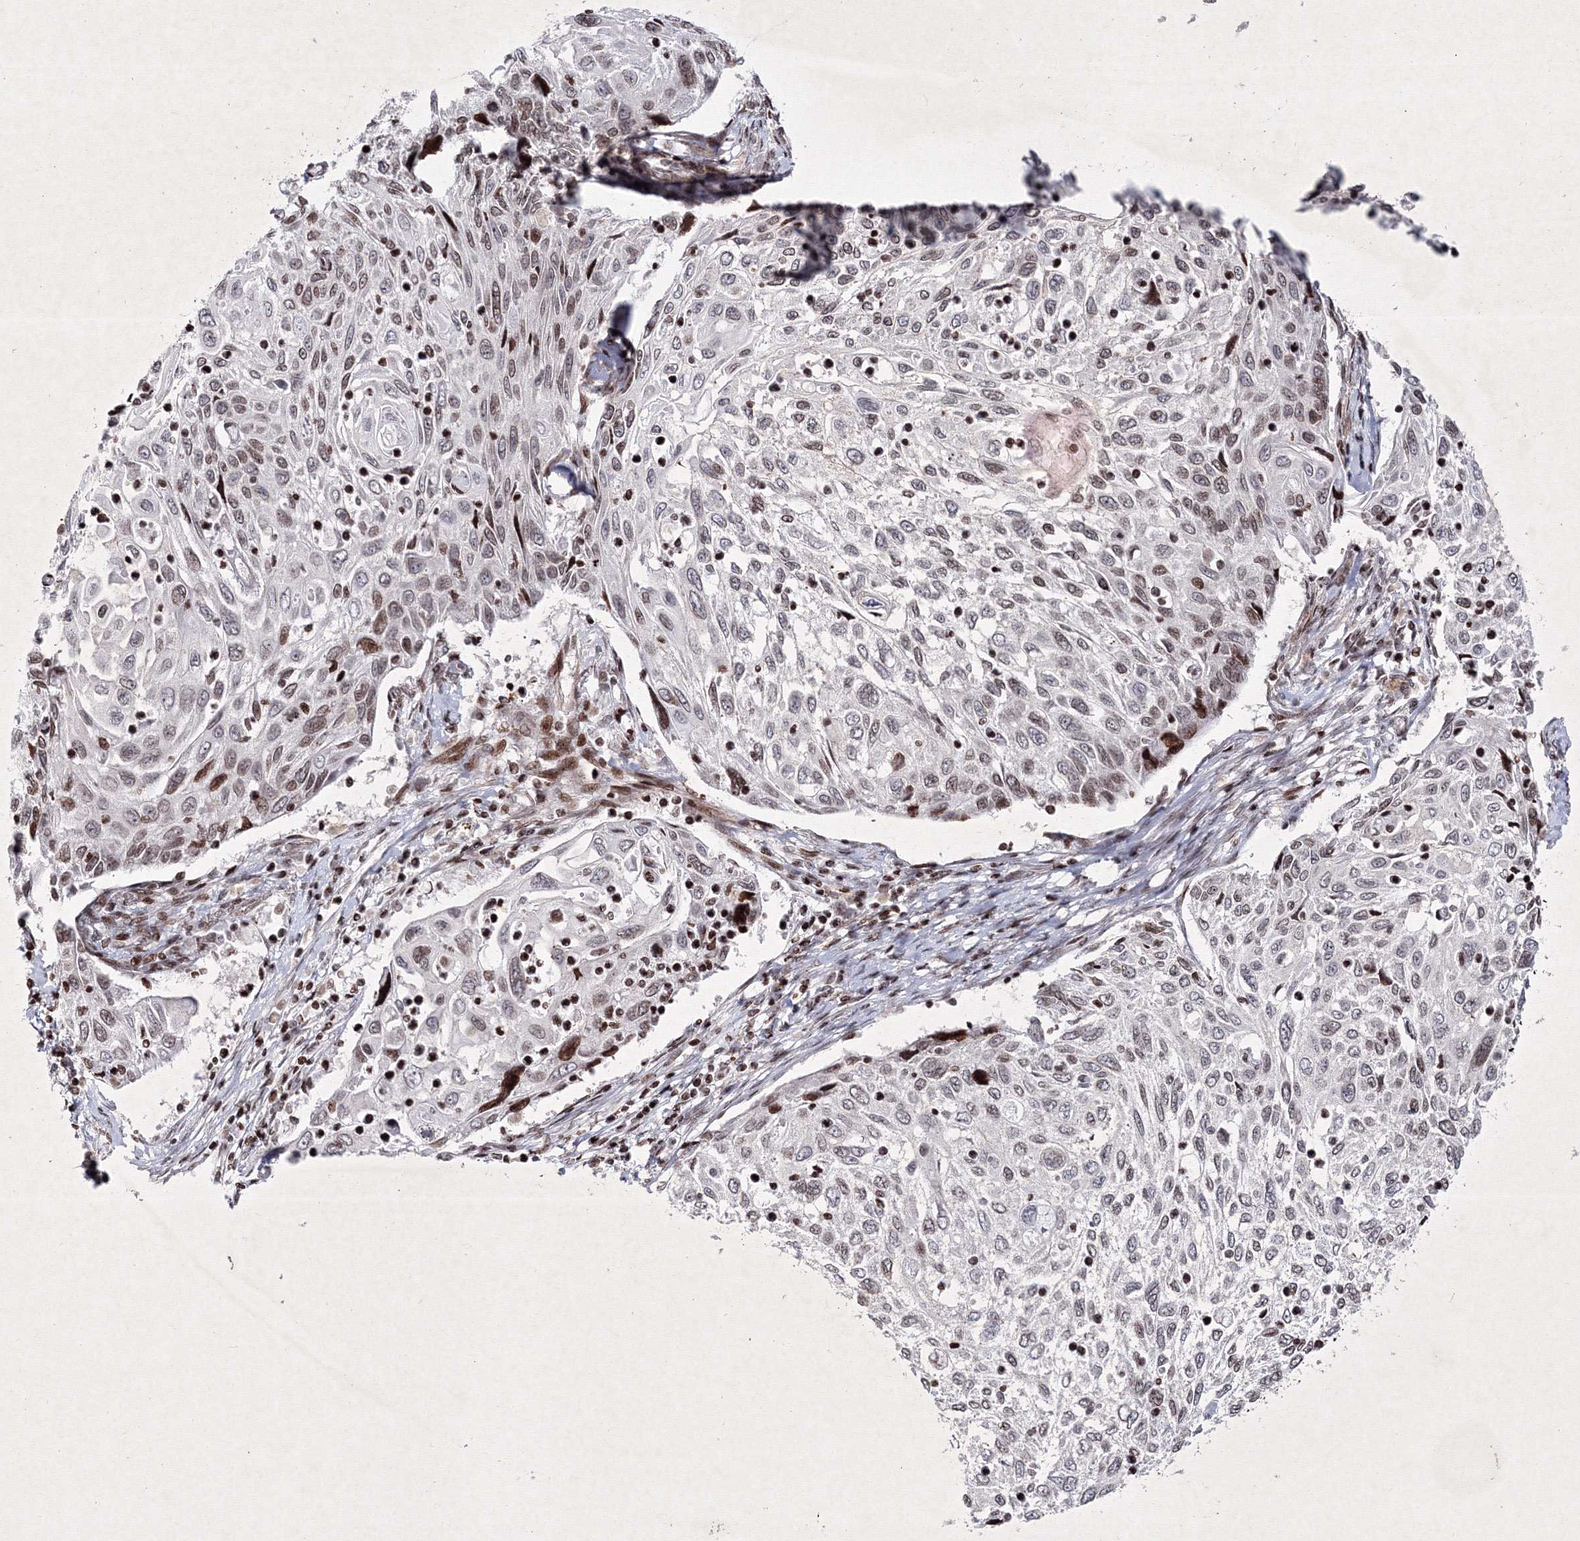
{"staining": {"intensity": "weak", "quantity": "<25%", "location": "nuclear"}, "tissue": "cervical cancer", "cell_type": "Tumor cells", "image_type": "cancer", "snomed": [{"axis": "morphology", "description": "Squamous cell carcinoma, NOS"}, {"axis": "topography", "description": "Cervix"}], "caption": "This is an immunohistochemistry (IHC) image of human cervical cancer (squamous cell carcinoma). There is no expression in tumor cells.", "gene": "SMIM29", "patient": {"sex": "female", "age": 70}}